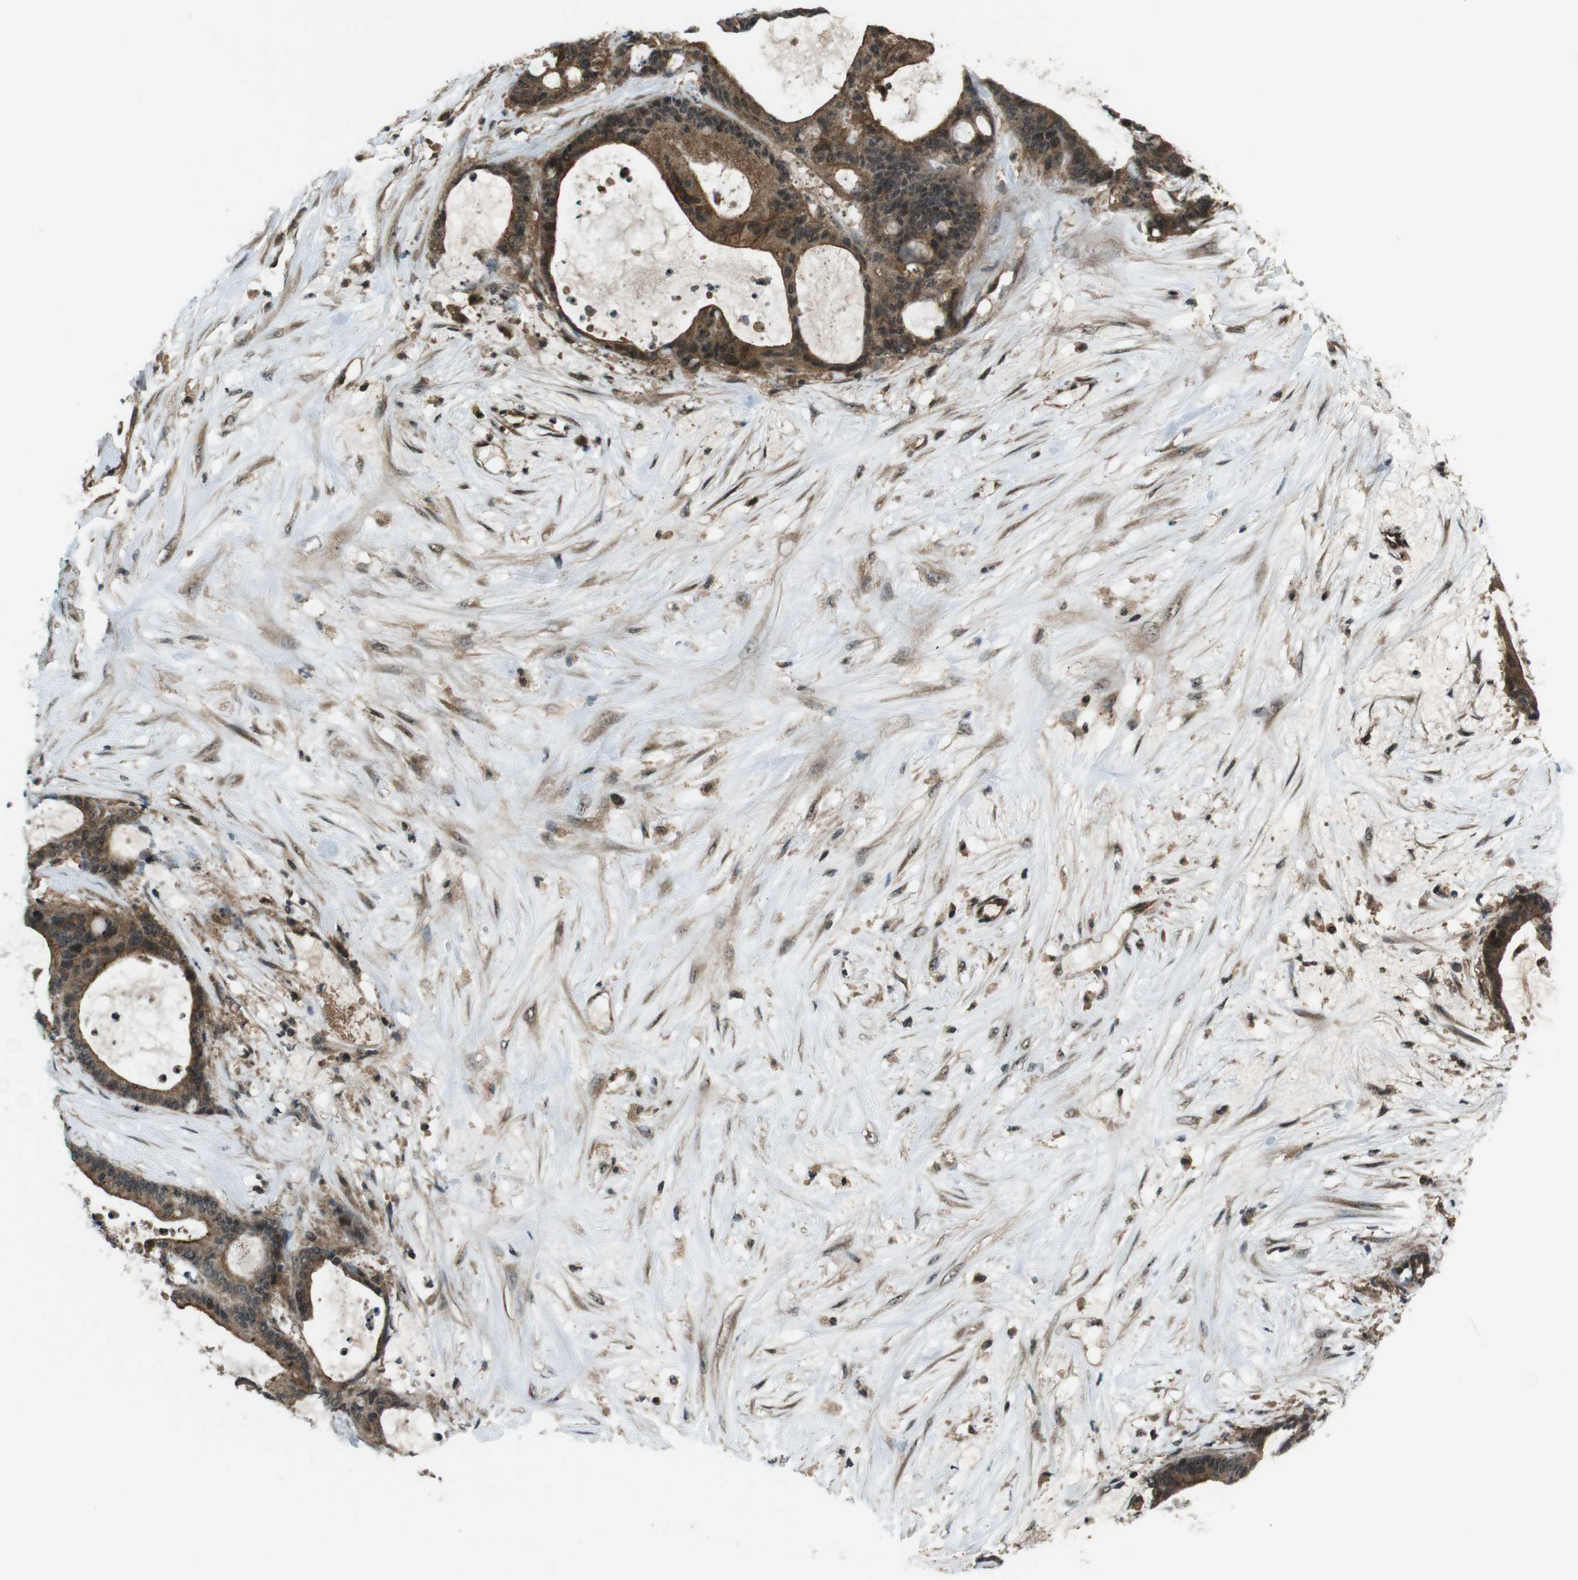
{"staining": {"intensity": "moderate", "quantity": ">75%", "location": "cytoplasmic/membranous,nuclear"}, "tissue": "liver cancer", "cell_type": "Tumor cells", "image_type": "cancer", "snomed": [{"axis": "morphology", "description": "Cholangiocarcinoma"}, {"axis": "topography", "description": "Liver"}], "caption": "An image of human cholangiocarcinoma (liver) stained for a protein shows moderate cytoplasmic/membranous and nuclear brown staining in tumor cells.", "gene": "TIAM2", "patient": {"sex": "female", "age": 73}}